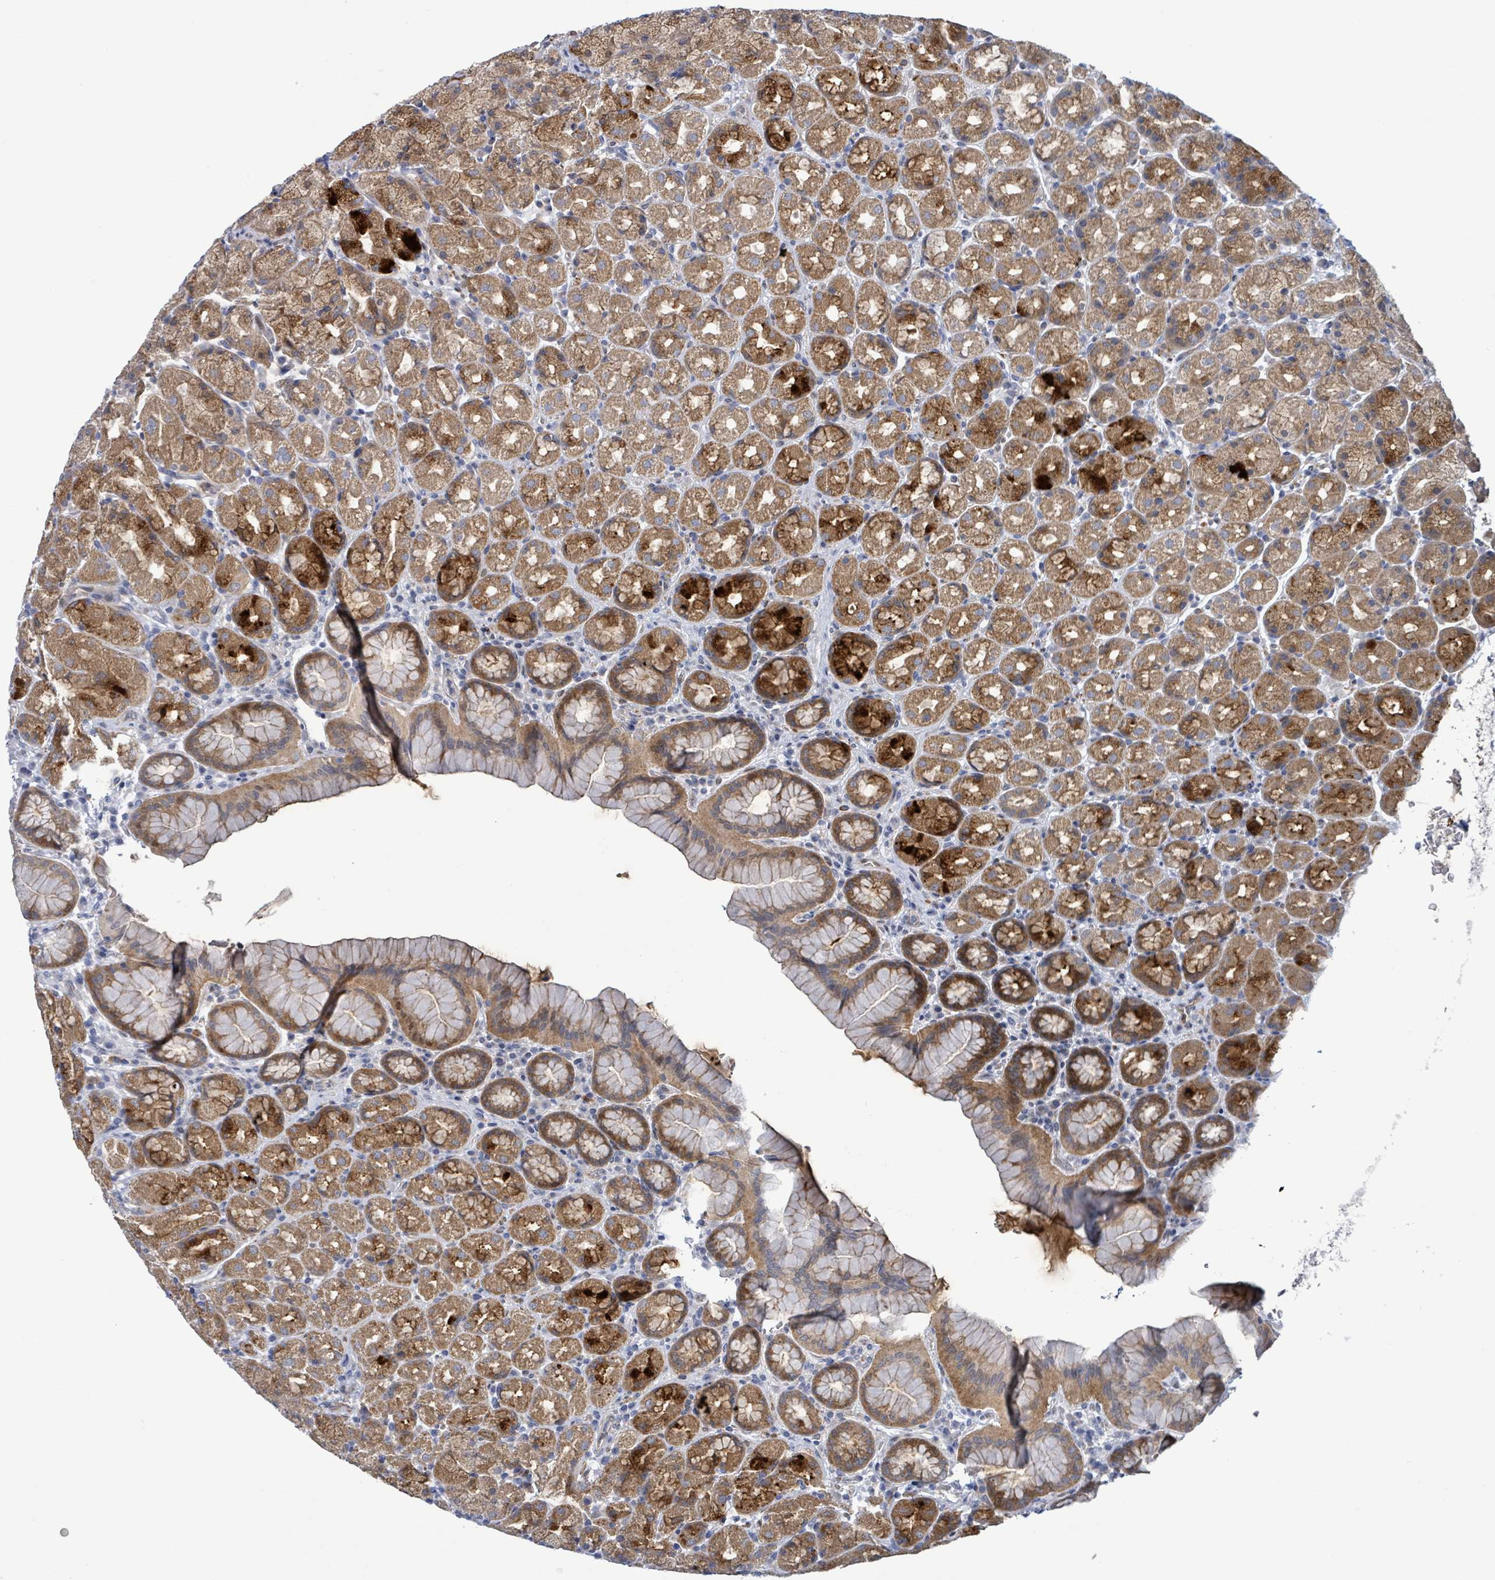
{"staining": {"intensity": "moderate", "quantity": ">75%", "location": "cytoplasmic/membranous"}, "tissue": "stomach", "cell_type": "Glandular cells", "image_type": "normal", "snomed": [{"axis": "morphology", "description": "Normal tissue, NOS"}, {"axis": "topography", "description": "Stomach, upper"}, {"axis": "topography", "description": "Stomach"}], "caption": "Immunohistochemistry (IHC) histopathology image of unremarkable stomach: human stomach stained using immunohistochemistry (IHC) demonstrates medium levels of moderate protein expression localized specifically in the cytoplasmic/membranous of glandular cells, appearing as a cytoplasmic/membranous brown color.", "gene": "C9orf152", "patient": {"sex": "male", "age": 68}}